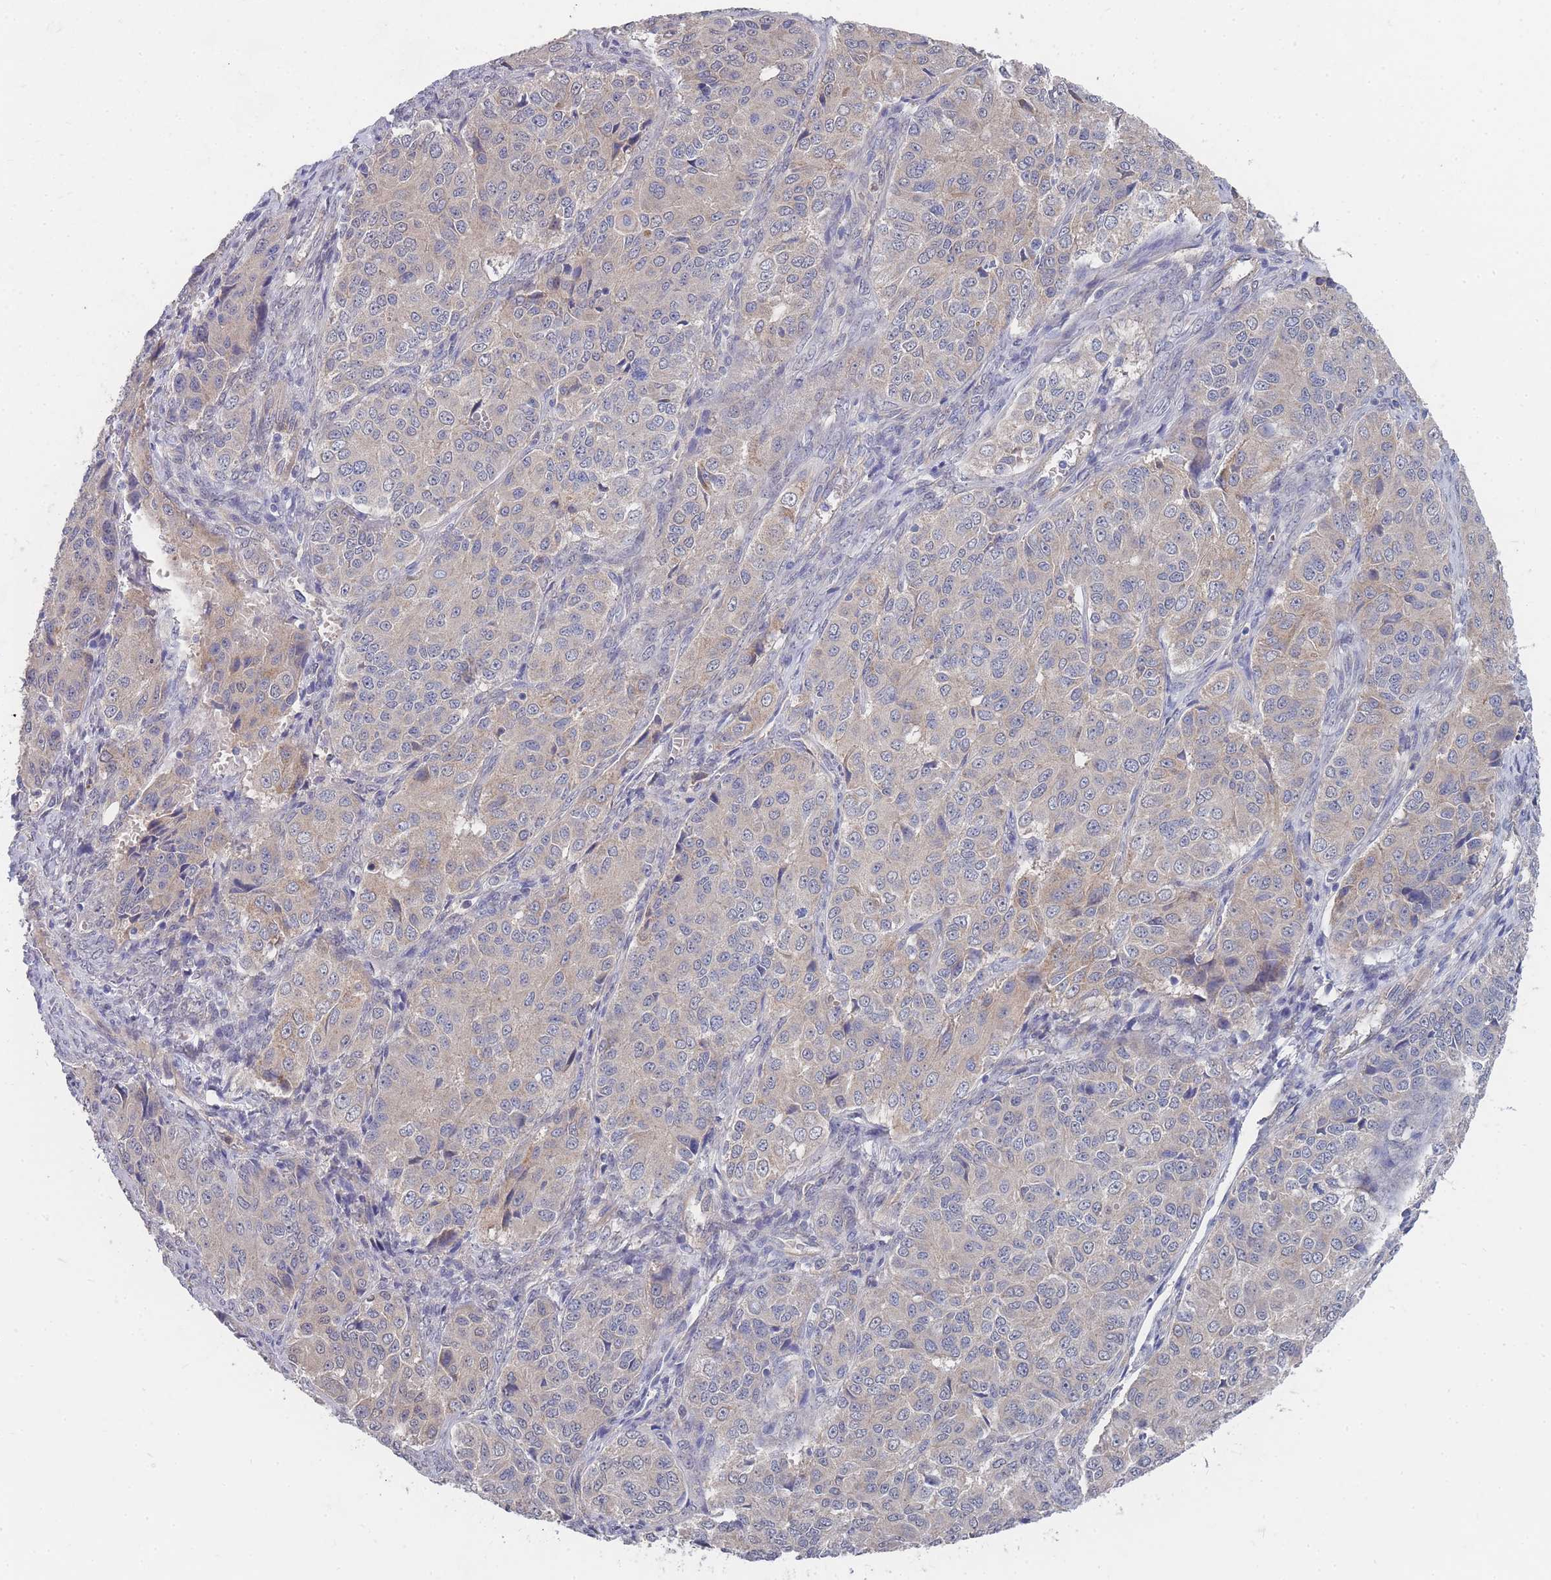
{"staining": {"intensity": "weak", "quantity": "<25%", "location": "cytoplasmic/membranous"}, "tissue": "ovarian cancer", "cell_type": "Tumor cells", "image_type": "cancer", "snomed": [{"axis": "morphology", "description": "Carcinoma, endometroid"}, {"axis": "topography", "description": "Ovary"}], "caption": "Immunohistochemistry photomicrograph of human ovarian endometroid carcinoma stained for a protein (brown), which displays no expression in tumor cells.", "gene": "NUB1", "patient": {"sex": "female", "age": 51}}